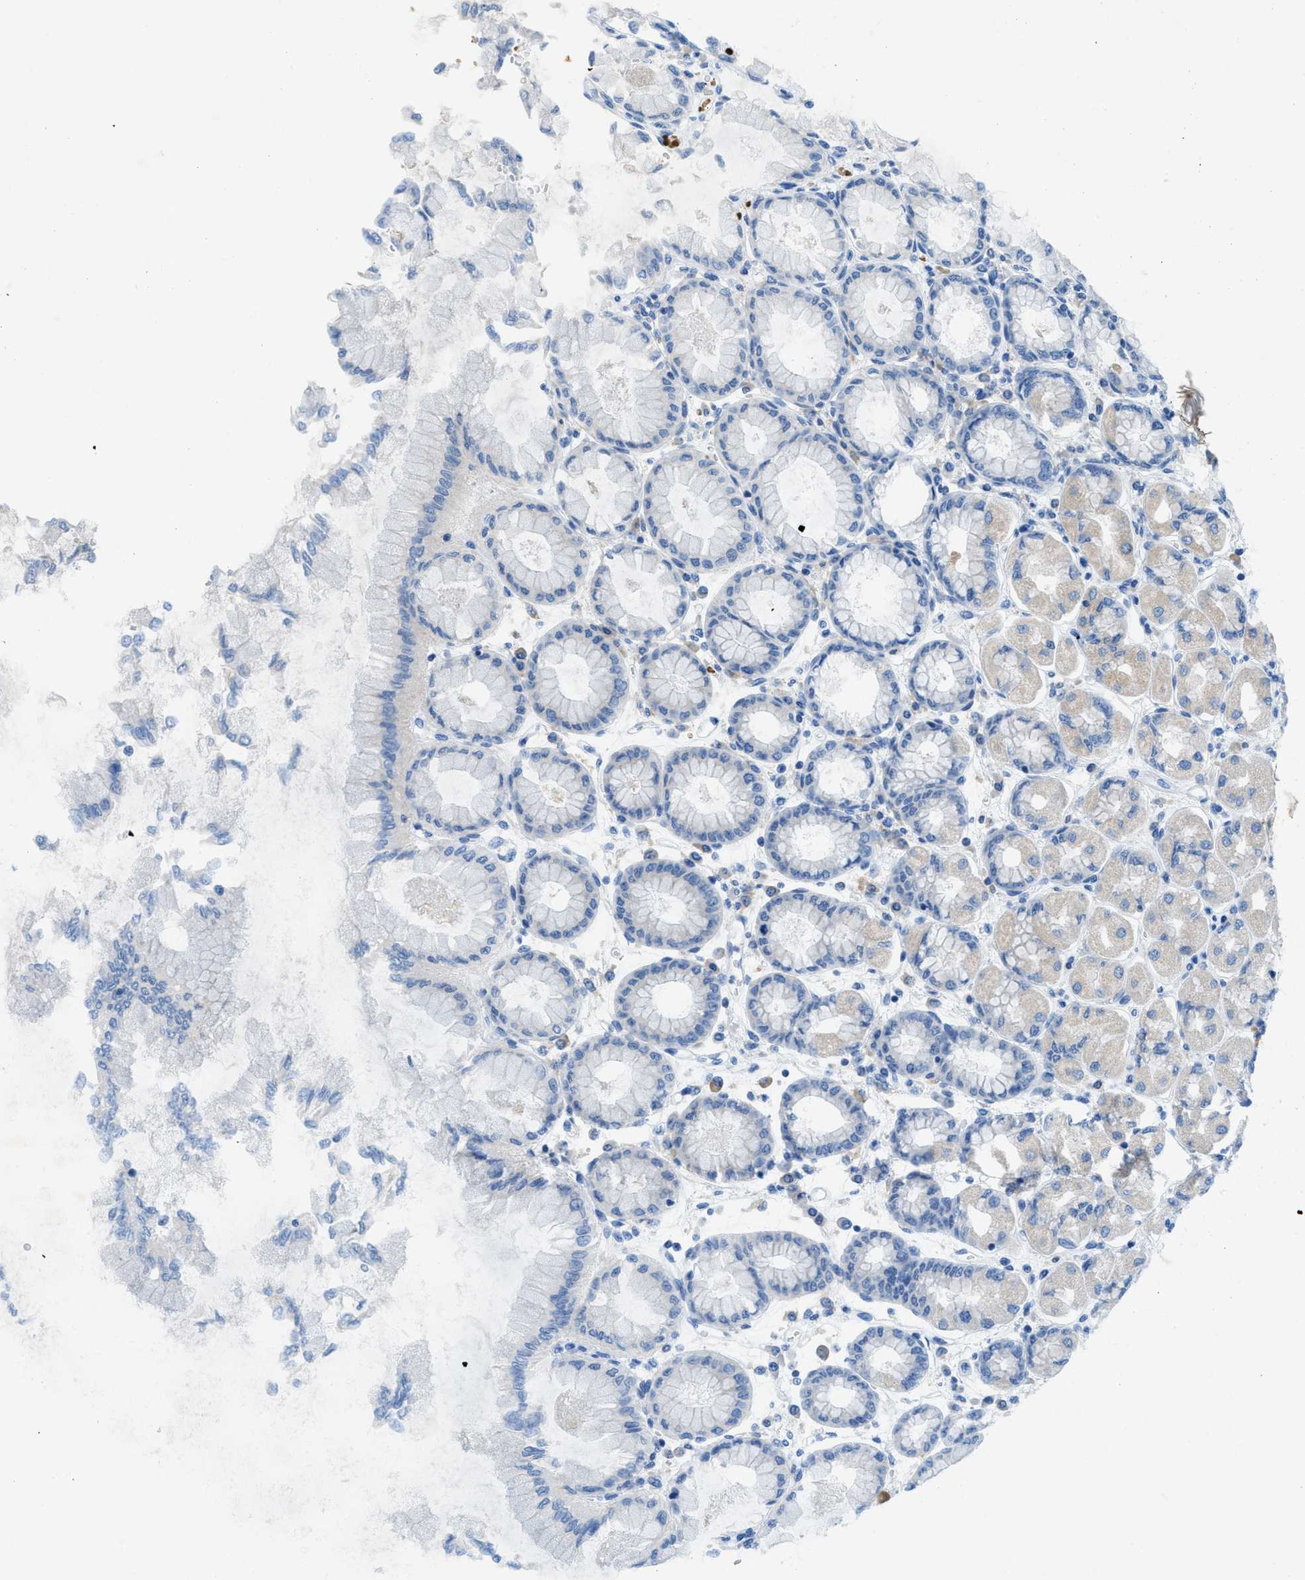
{"staining": {"intensity": "moderate", "quantity": "25%-75%", "location": "cytoplasmic/membranous"}, "tissue": "stomach", "cell_type": "Glandular cells", "image_type": "normal", "snomed": [{"axis": "morphology", "description": "Normal tissue, NOS"}, {"axis": "topography", "description": "Stomach, upper"}], "caption": "Brown immunohistochemical staining in normal human stomach shows moderate cytoplasmic/membranous positivity in about 25%-75% of glandular cells. Nuclei are stained in blue.", "gene": "ZNF831", "patient": {"sex": "female", "age": 56}}